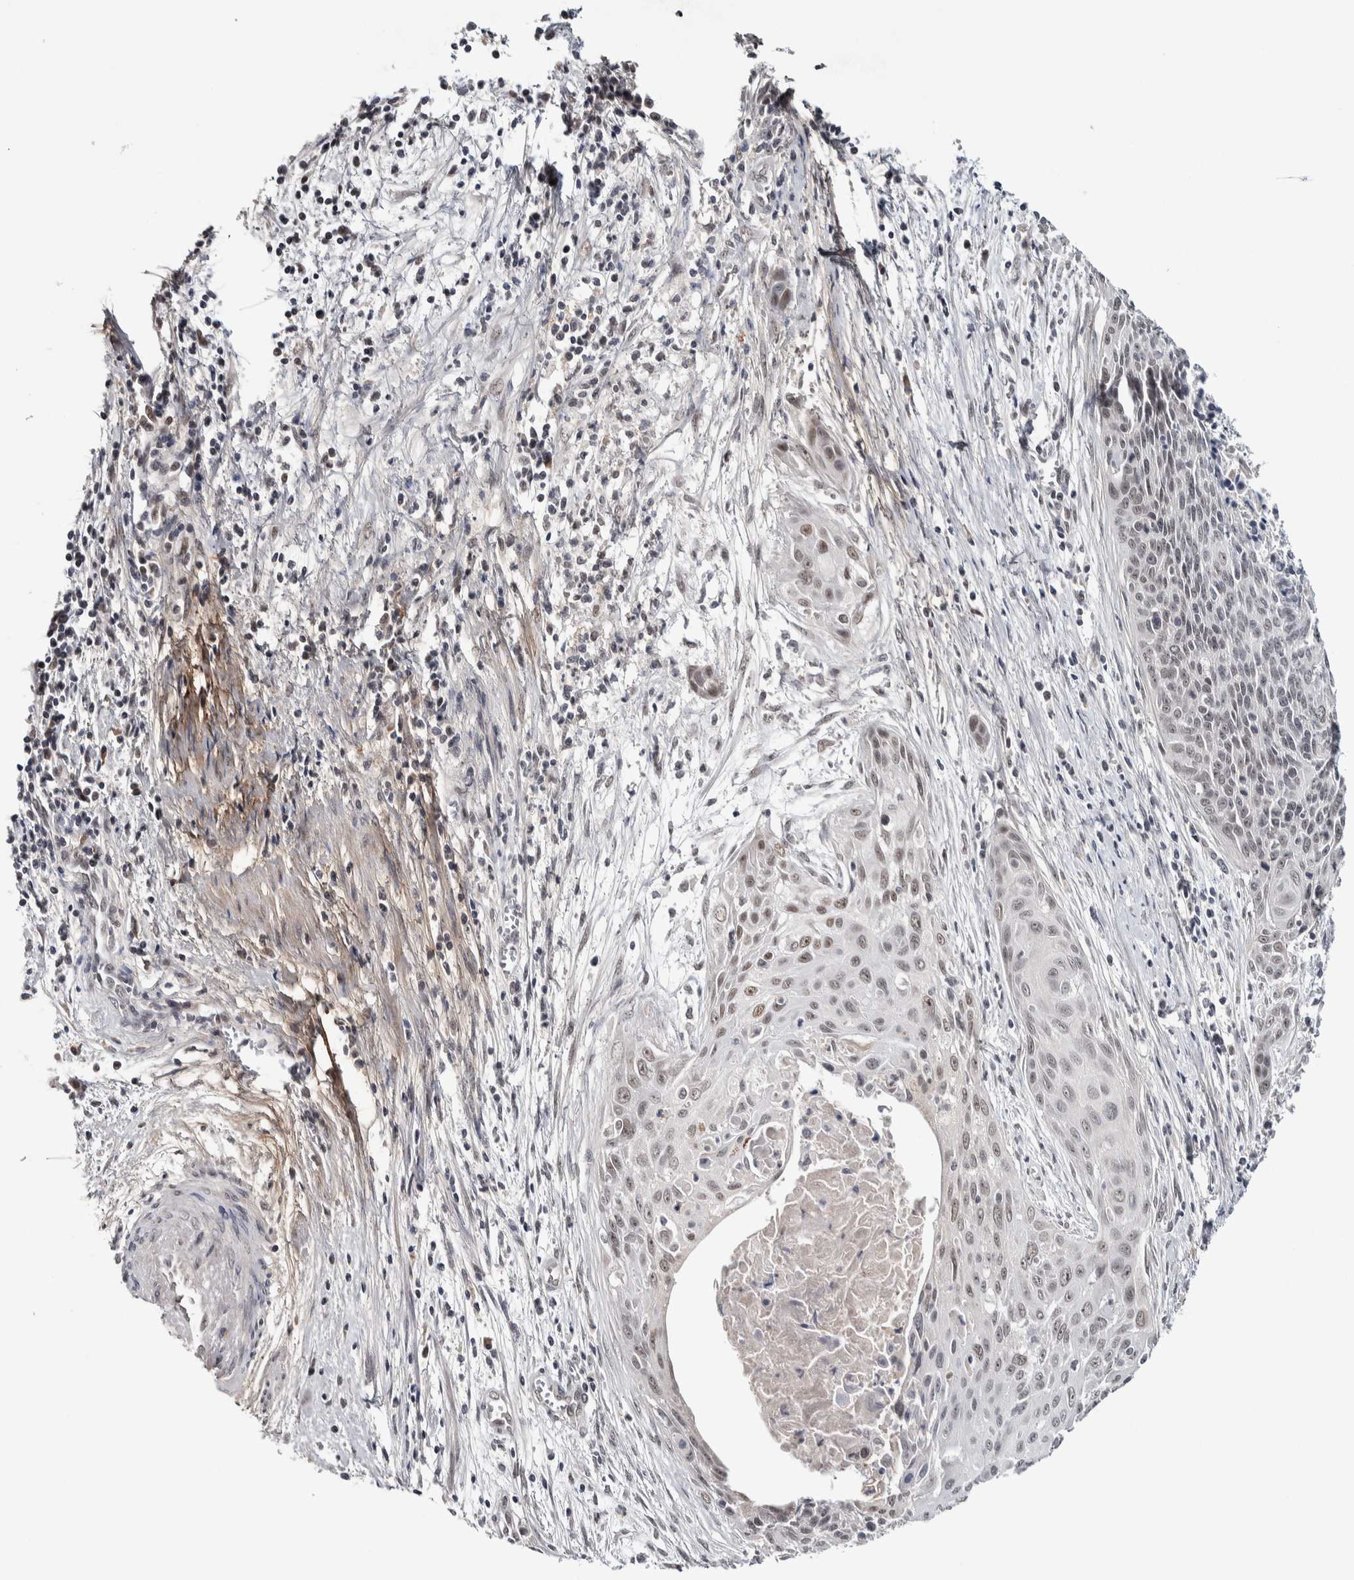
{"staining": {"intensity": "weak", "quantity": ">75%", "location": "nuclear"}, "tissue": "cervical cancer", "cell_type": "Tumor cells", "image_type": "cancer", "snomed": [{"axis": "morphology", "description": "Squamous cell carcinoma, NOS"}, {"axis": "topography", "description": "Cervix"}], "caption": "Cervical cancer (squamous cell carcinoma) stained for a protein (brown) exhibits weak nuclear positive expression in approximately >75% of tumor cells.", "gene": "ASPN", "patient": {"sex": "female", "age": 55}}